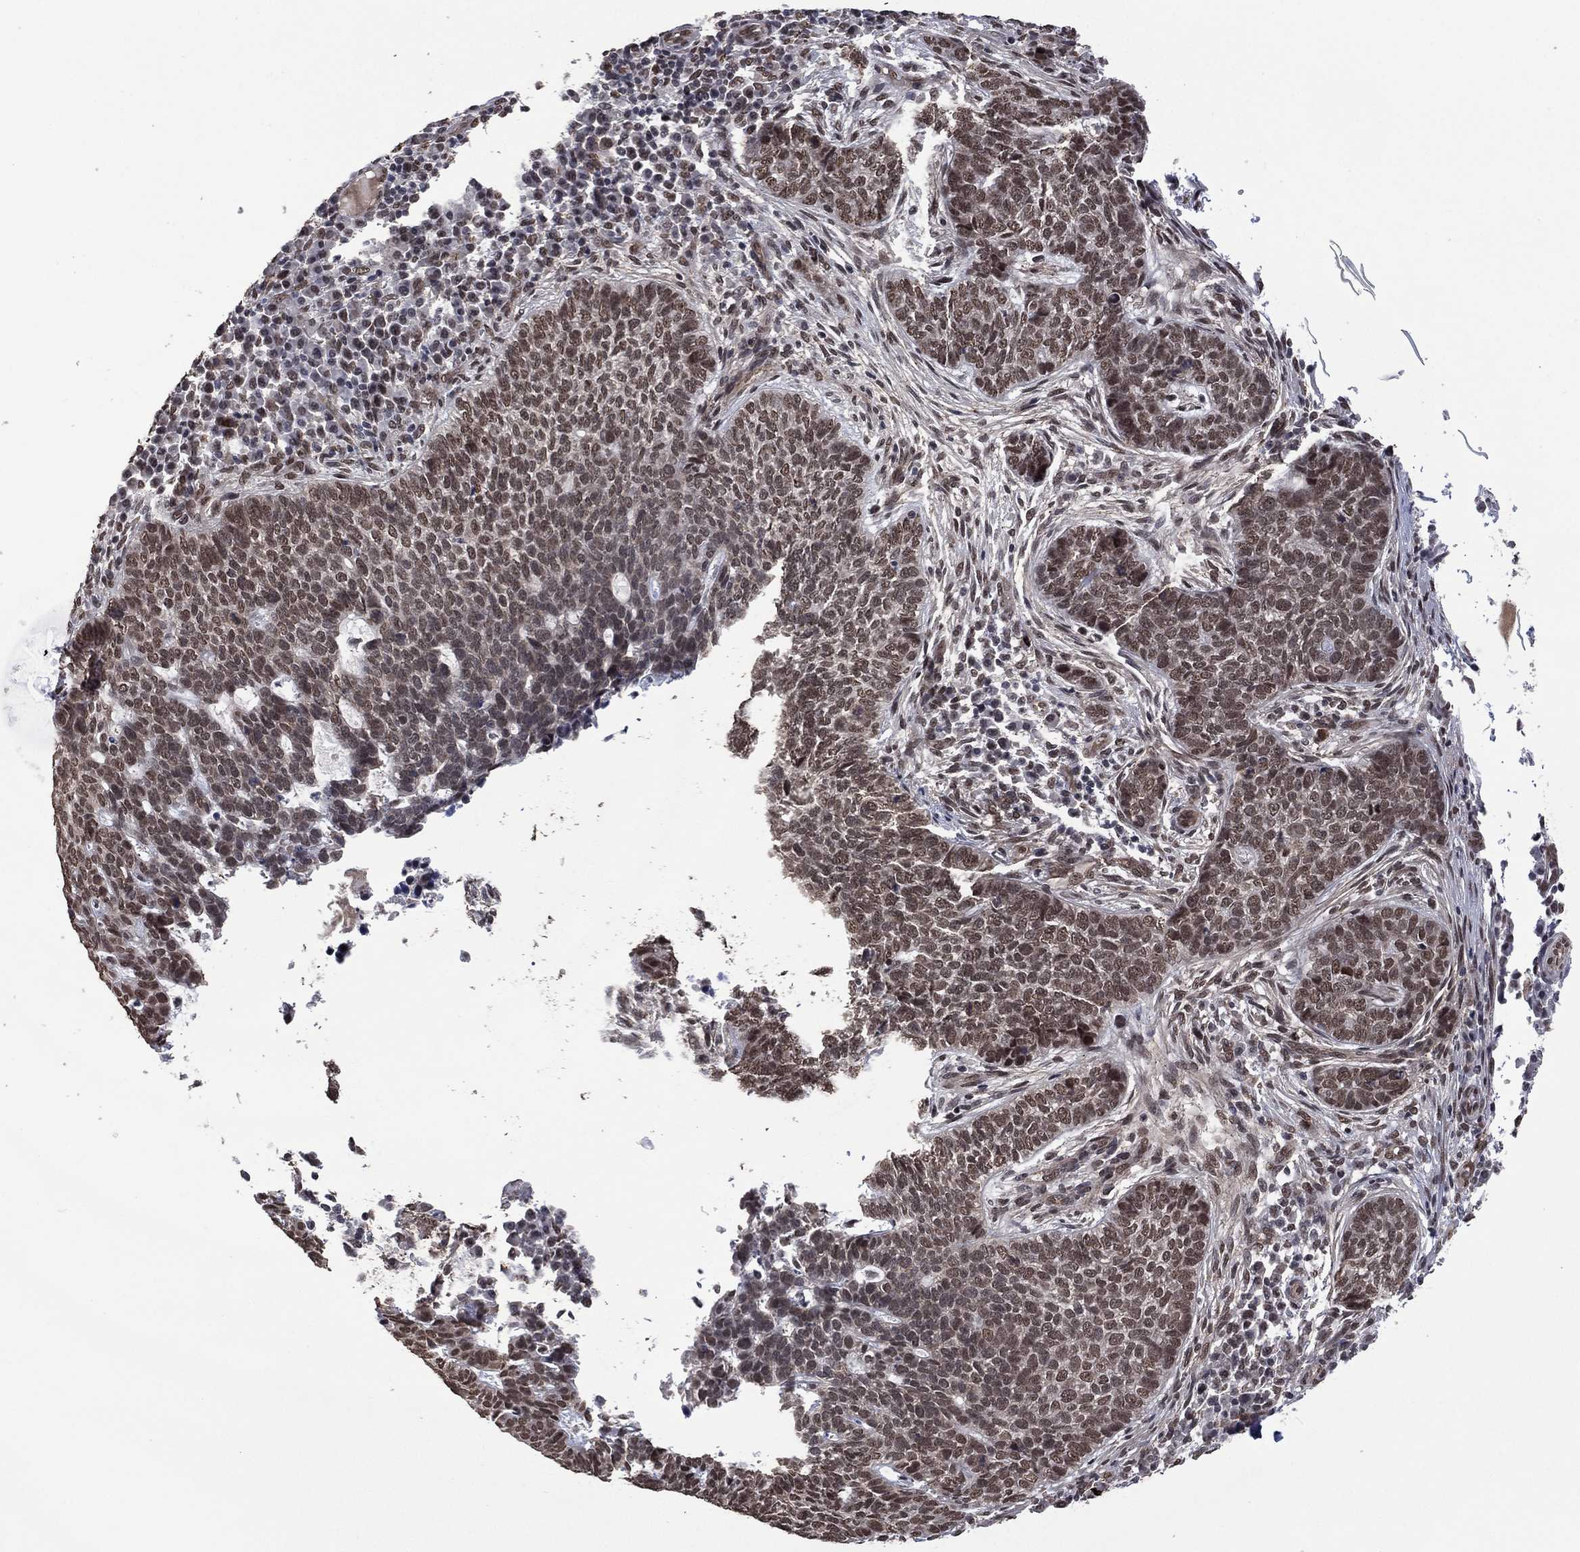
{"staining": {"intensity": "weak", "quantity": ">75%", "location": "nuclear"}, "tissue": "skin cancer", "cell_type": "Tumor cells", "image_type": "cancer", "snomed": [{"axis": "morphology", "description": "Basal cell carcinoma"}, {"axis": "topography", "description": "Skin"}], "caption": "Tumor cells display weak nuclear staining in approximately >75% of cells in basal cell carcinoma (skin).", "gene": "EHMT1", "patient": {"sex": "female", "age": 69}}